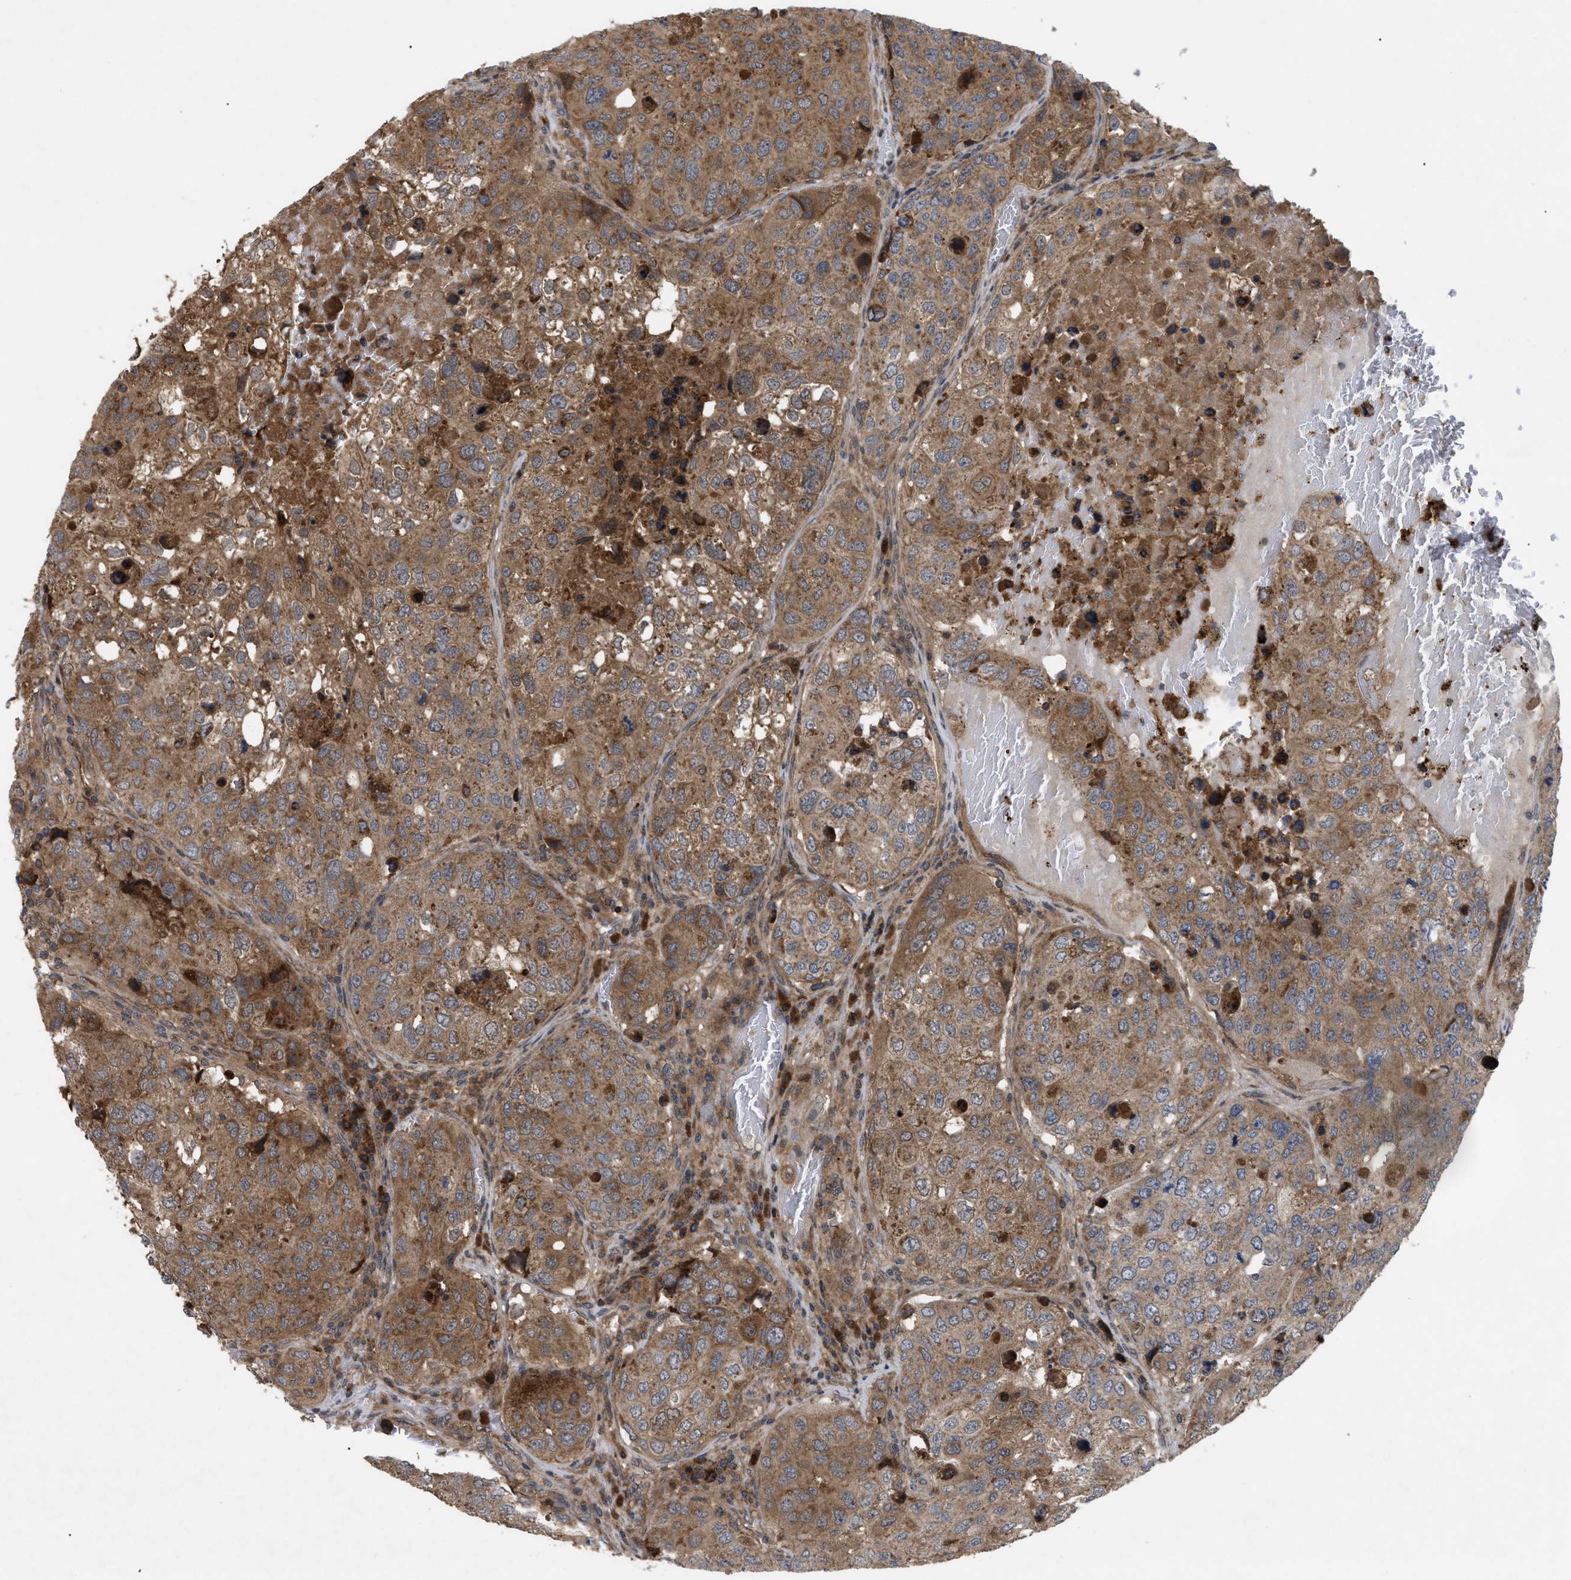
{"staining": {"intensity": "moderate", "quantity": ">75%", "location": "cytoplasmic/membranous"}, "tissue": "urothelial cancer", "cell_type": "Tumor cells", "image_type": "cancer", "snomed": [{"axis": "morphology", "description": "Urothelial carcinoma, High grade"}, {"axis": "topography", "description": "Lymph node"}, {"axis": "topography", "description": "Urinary bladder"}], "caption": "High-magnification brightfield microscopy of urothelial carcinoma (high-grade) stained with DAB (3,3'-diaminobenzidine) (brown) and counterstained with hematoxylin (blue). tumor cells exhibit moderate cytoplasmic/membranous staining is identified in approximately>75% of cells.", "gene": "RAB2A", "patient": {"sex": "male", "age": 51}}